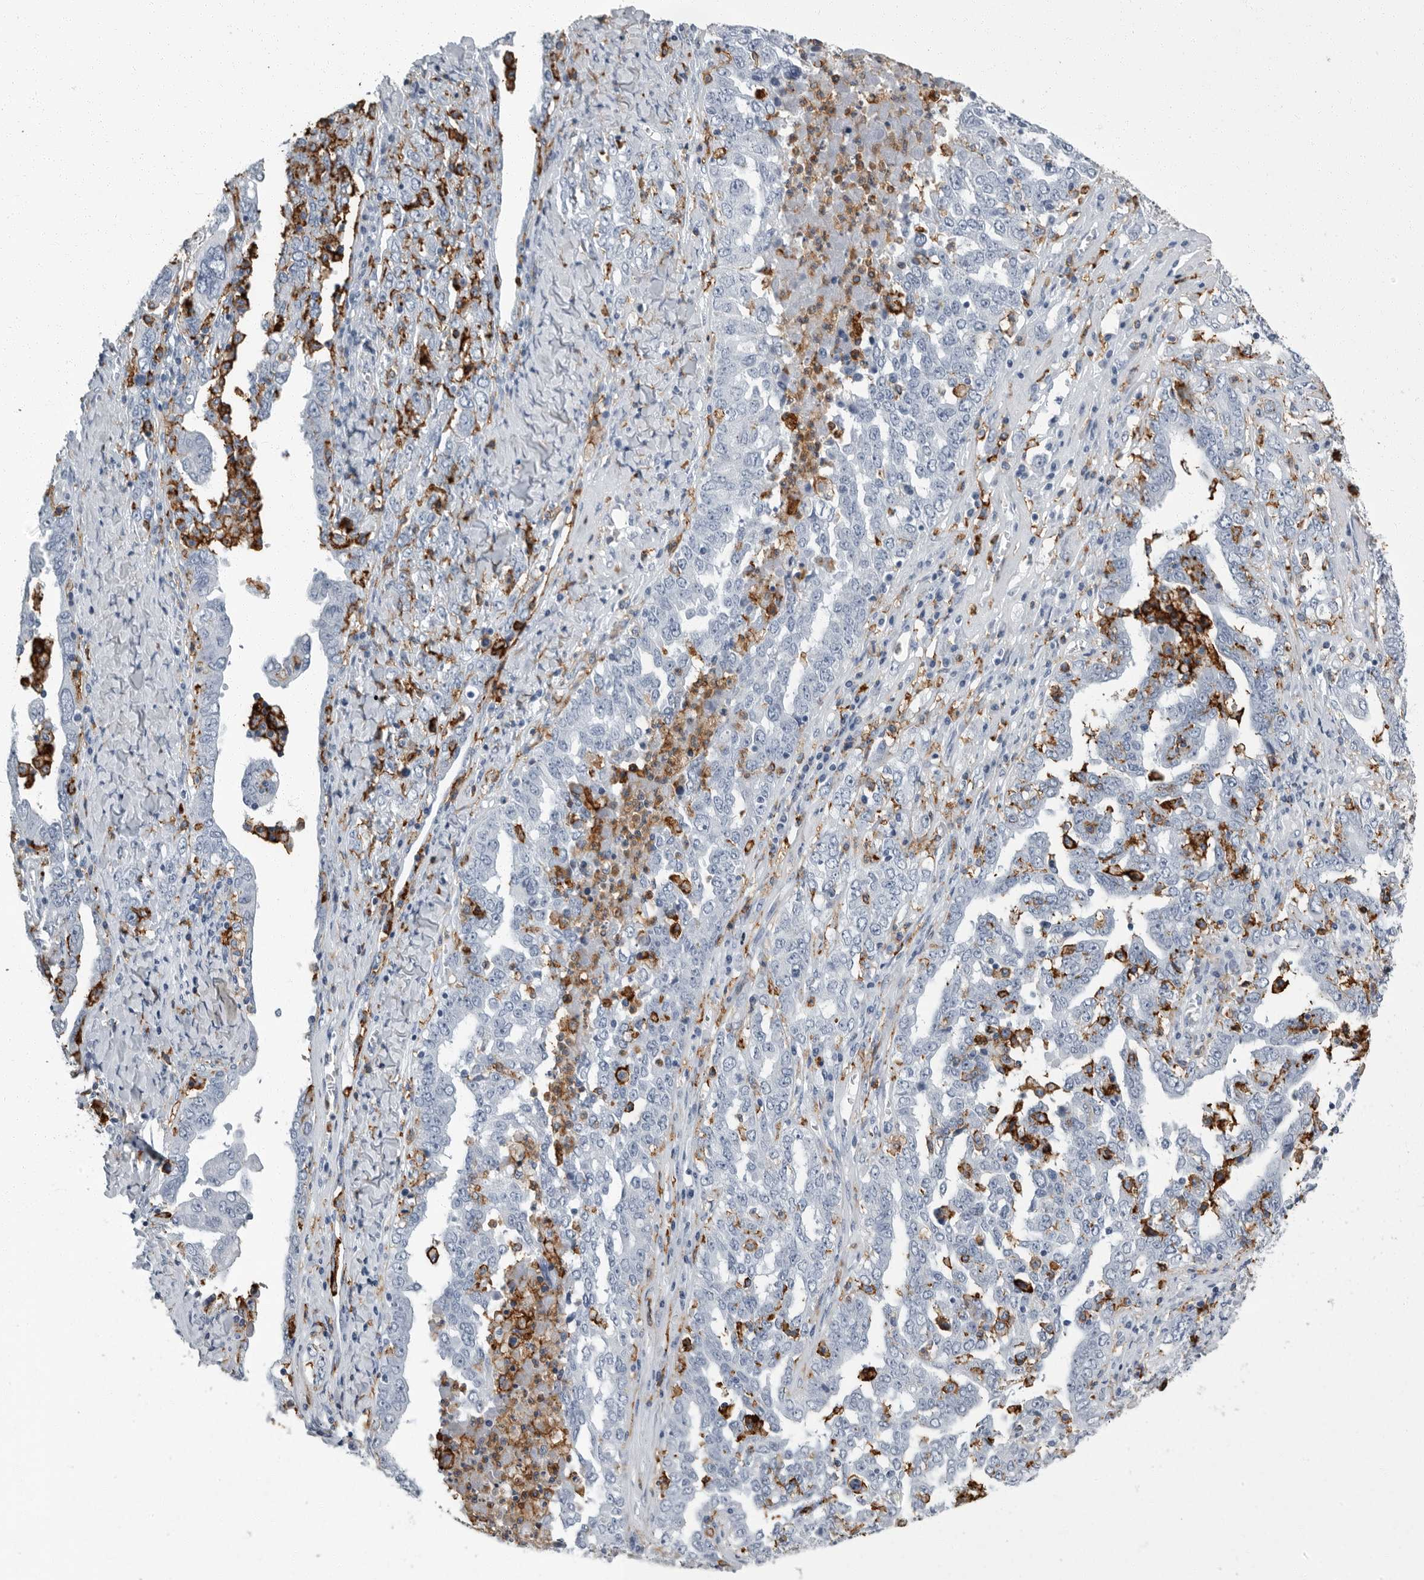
{"staining": {"intensity": "negative", "quantity": "none", "location": "none"}, "tissue": "ovarian cancer", "cell_type": "Tumor cells", "image_type": "cancer", "snomed": [{"axis": "morphology", "description": "Carcinoma, endometroid"}, {"axis": "topography", "description": "Ovary"}], "caption": "Immunohistochemistry micrograph of neoplastic tissue: endometroid carcinoma (ovarian) stained with DAB (3,3'-diaminobenzidine) exhibits no significant protein staining in tumor cells.", "gene": "FCER1G", "patient": {"sex": "female", "age": 62}}